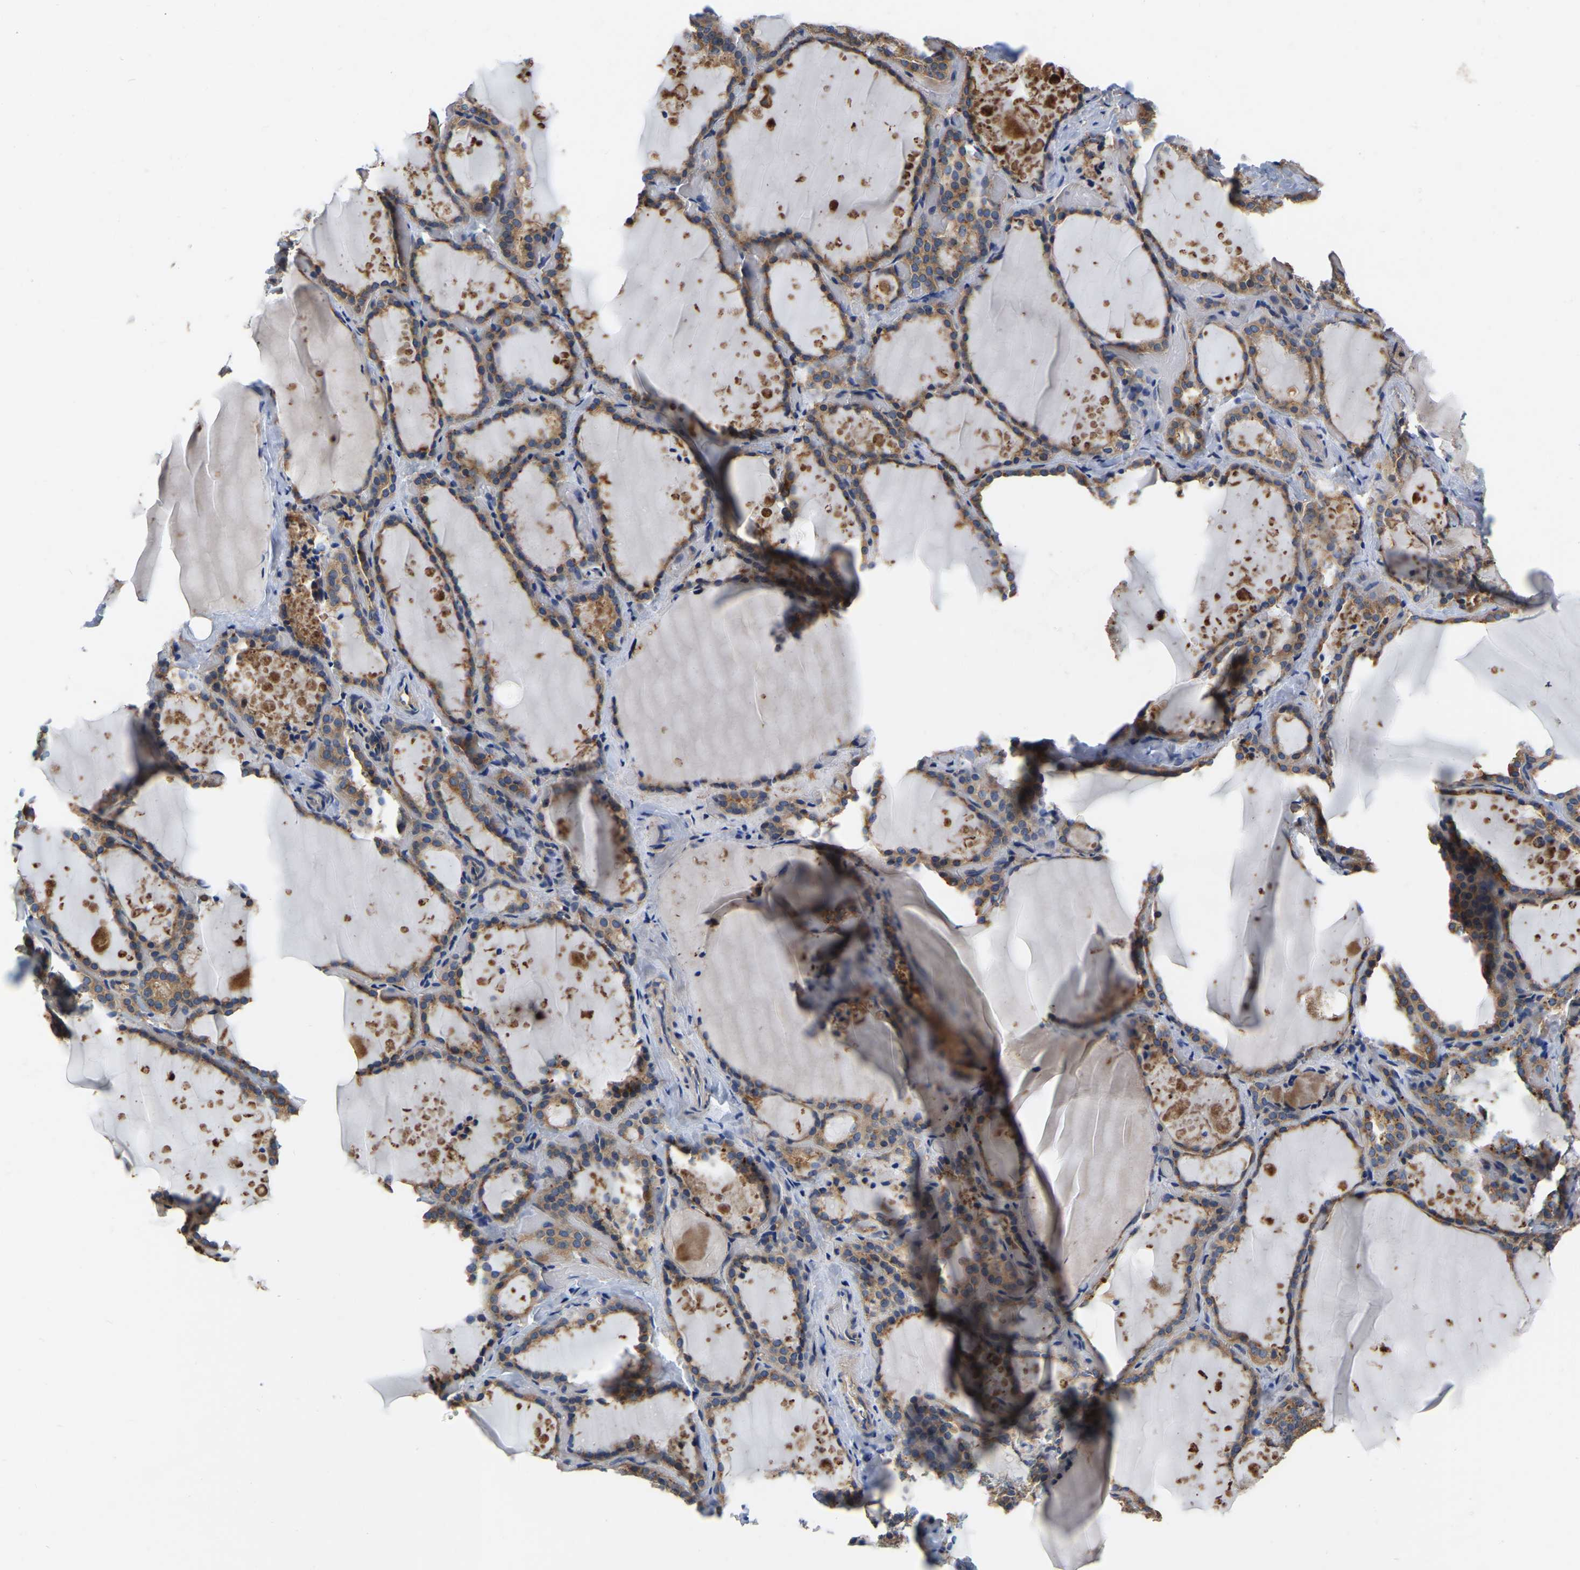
{"staining": {"intensity": "moderate", "quantity": "25%-75%", "location": "cytoplasmic/membranous"}, "tissue": "thyroid gland", "cell_type": "Glandular cells", "image_type": "normal", "snomed": [{"axis": "morphology", "description": "Normal tissue, NOS"}, {"axis": "topography", "description": "Thyroid gland"}], "caption": "Glandular cells demonstrate medium levels of moderate cytoplasmic/membranous expression in approximately 25%-75% of cells in benign thyroid gland. (Stains: DAB (3,3'-diaminobenzidine) in brown, nuclei in blue, Microscopy: brightfield microscopy at high magnification).", "gene": "GARS1", "patient": {"sex": "female", "age": 44}}